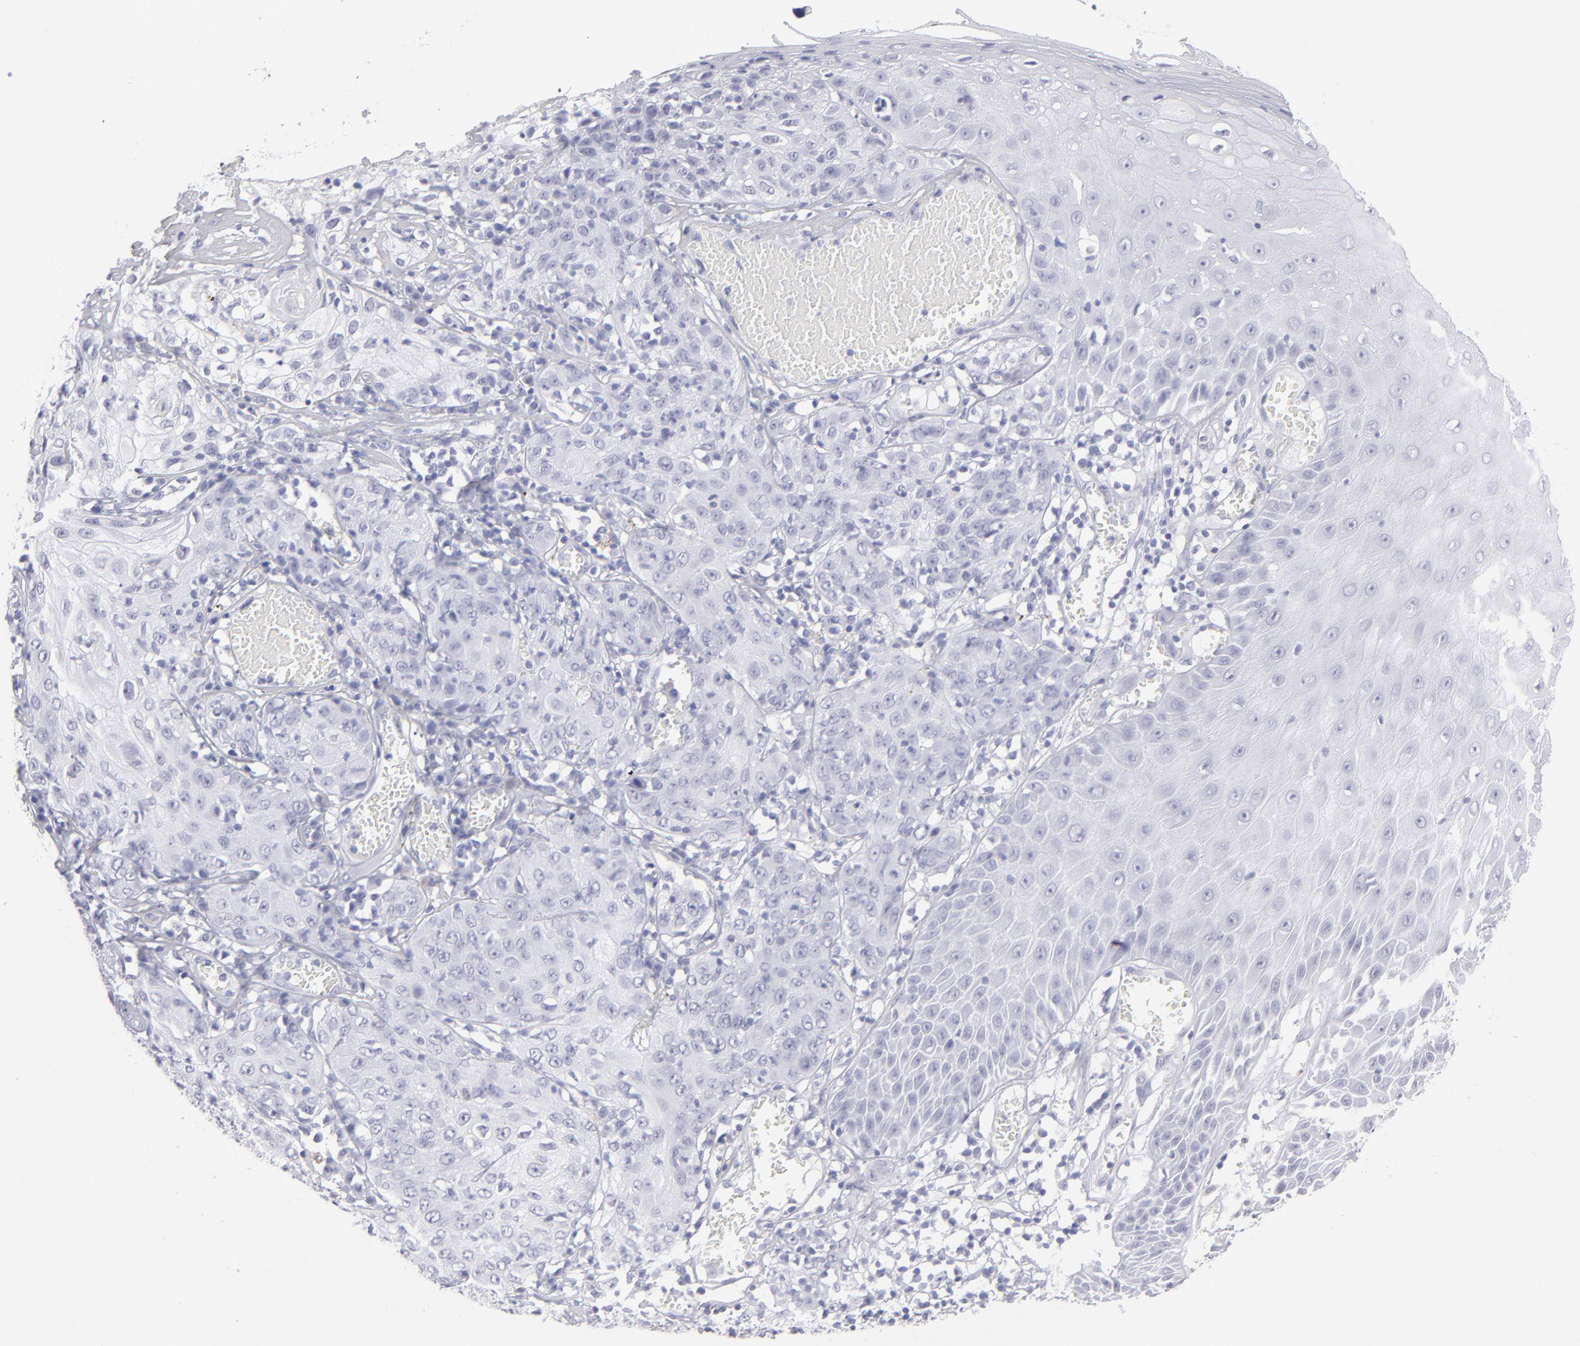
{"staining": {"intensity": "negative", "quantity": "none", "location": "none"}, "tissue": "skin cancer", "cell_type": "Tumor cells", "image_type": "cancer", "snomed": [{"axis": "morphology", "description": "Squamous cell carcinoma, NOS"}, {"axis": "topography", "description": "Skin"}], "caption": "Tumor cells show no significant positivity in squamous cell carcinoma (skin).", "gene": "ALDOB", "patient": {"sex": "male", "age": 65}}